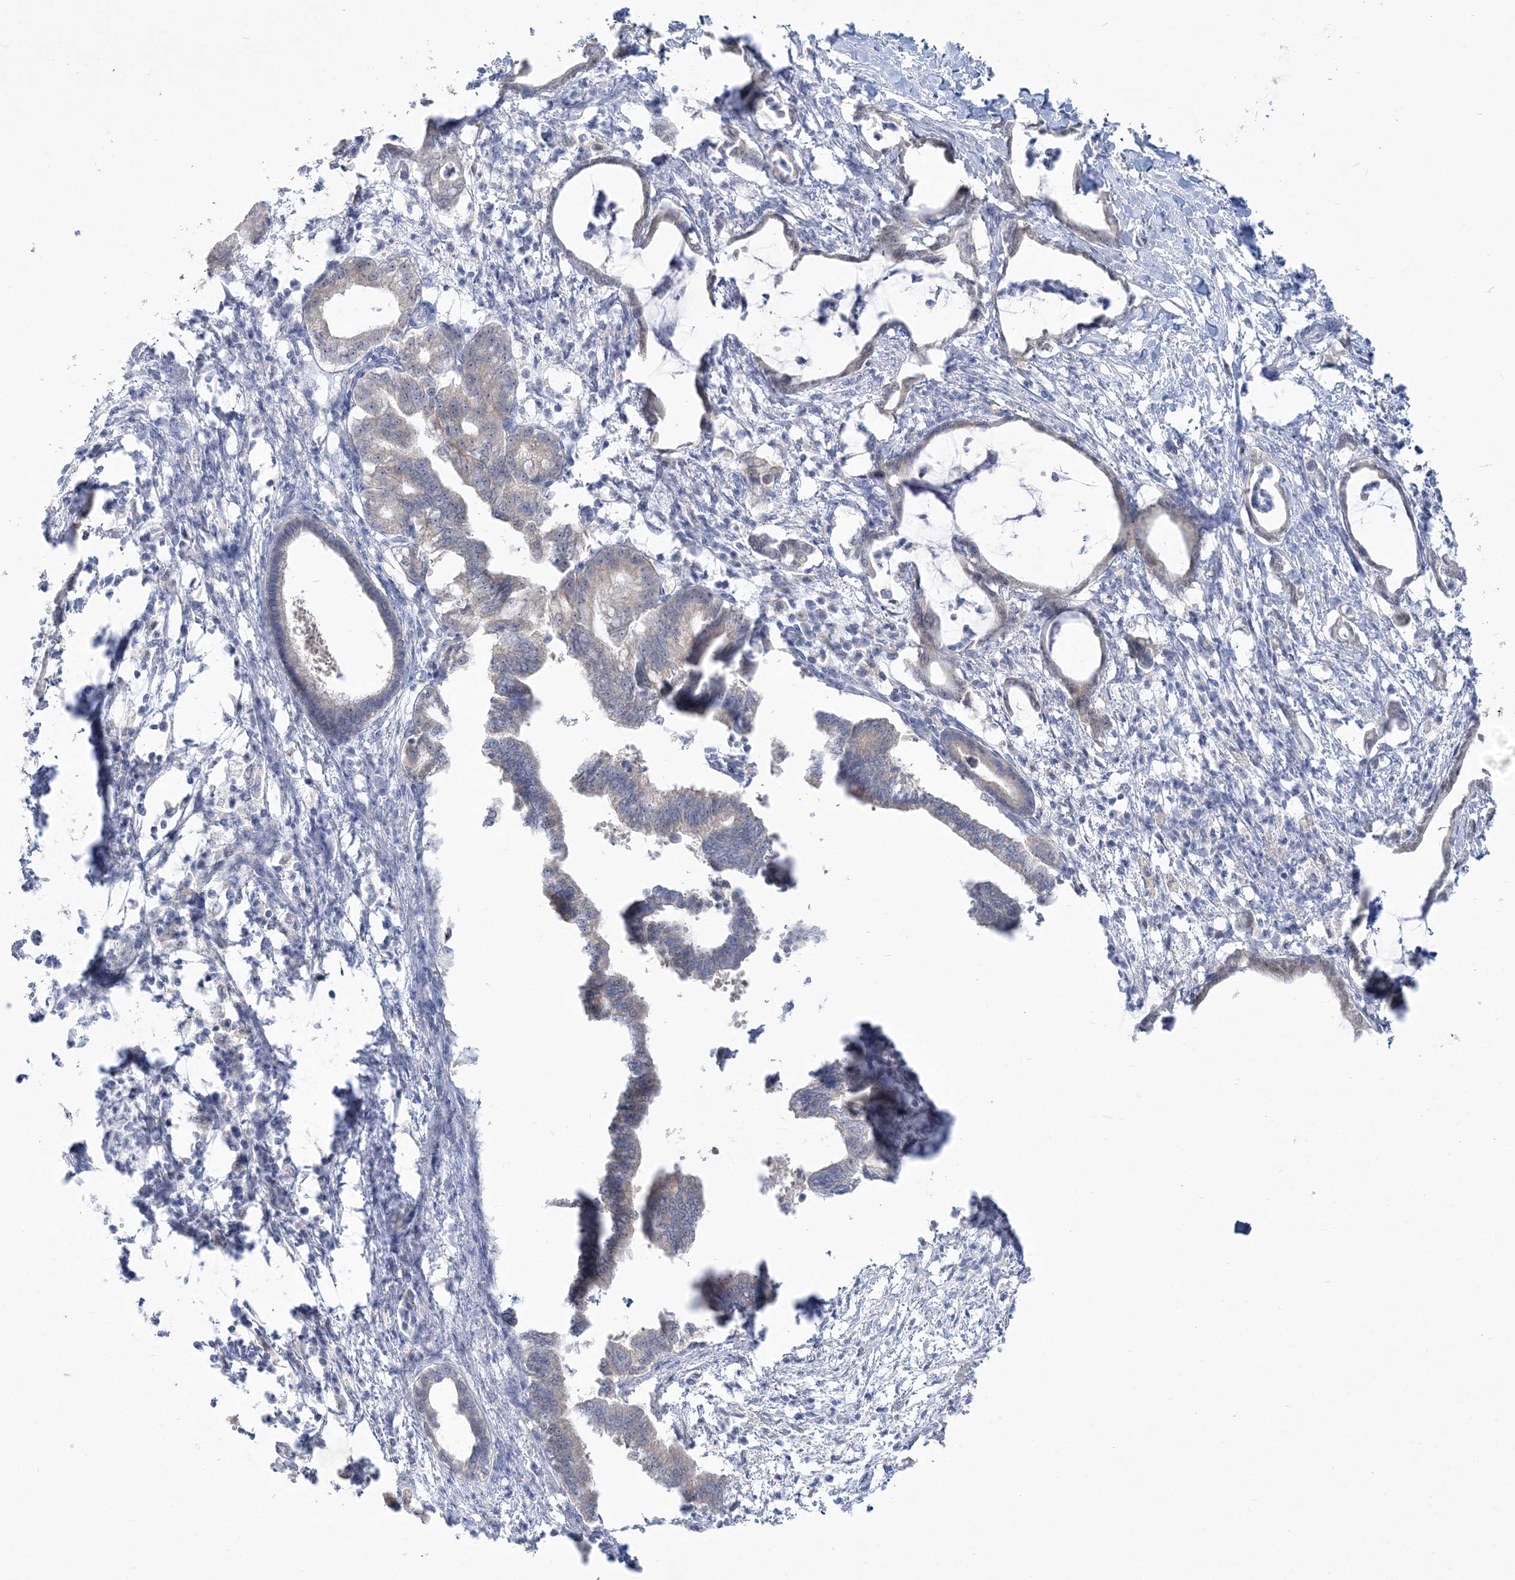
{"staining": {"intensity": "weak", "quantity": "<25%", "location": "cytoplasmic/membranous"}, "tissue": "pancreatic cancer", "cell_type": "Tumor cells", "image_type": "cancer", "snomed": [{"axis": "morphology", "description": "Adenocarcinoma, NOS"}, {"axis": "topography", "description": "Pancreas"}], "caption": "Protein analysis of pancreatic adenocarcinoma demonstrates no significant staining in tumor cells. (Stains: DAB (3,3'-diaminobenzidine) immunohistochemistry with hematoxylin counter stain, Microscopy: brightfield microscopy at high magnification).", "gene": "PCBD1", "patient": {"sex": "female", "age": 55}}